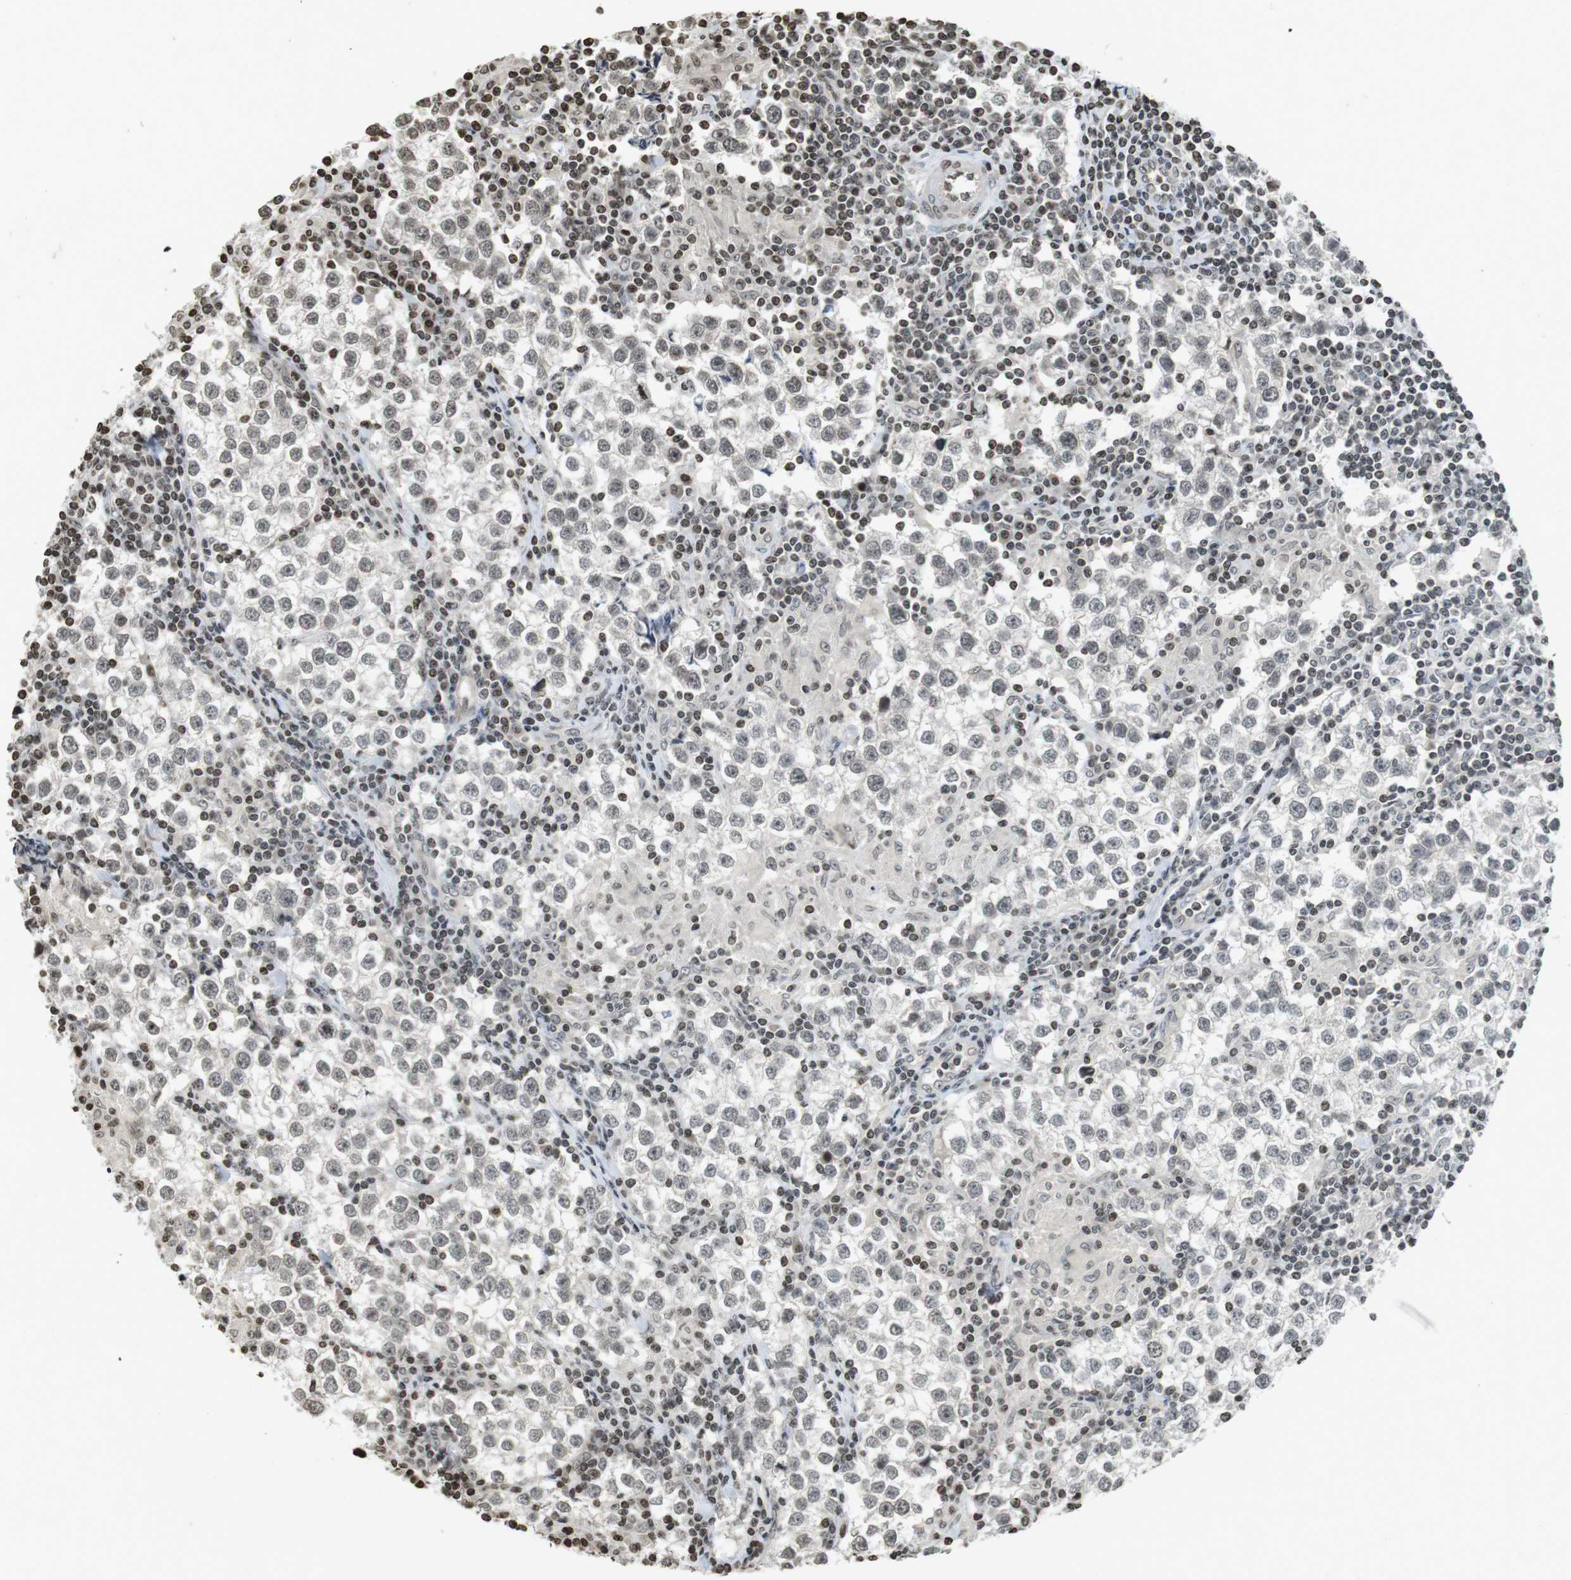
{"staining": {"intensity": "negative", "quantity": "none", "location": "none"}, "tissue": "testis cancer", "cell_type": "Tumor cells", "image_type": "cancer", "snomed": [{"axis": "morphology", "description": "Seminoma, NOS"}, {"axis": "morphology", "description": "Carcinoma, Embryonal, NOS"}, {"axis": "topography", "description": "Testis"}], "caption": "This is an immunohistochemistry (IHC) photomicrograph of human testis seminoma. There is no positivity in tumor cells.", "gene": "FOXA3", "patient": {"sex": "male", "age": 36}}